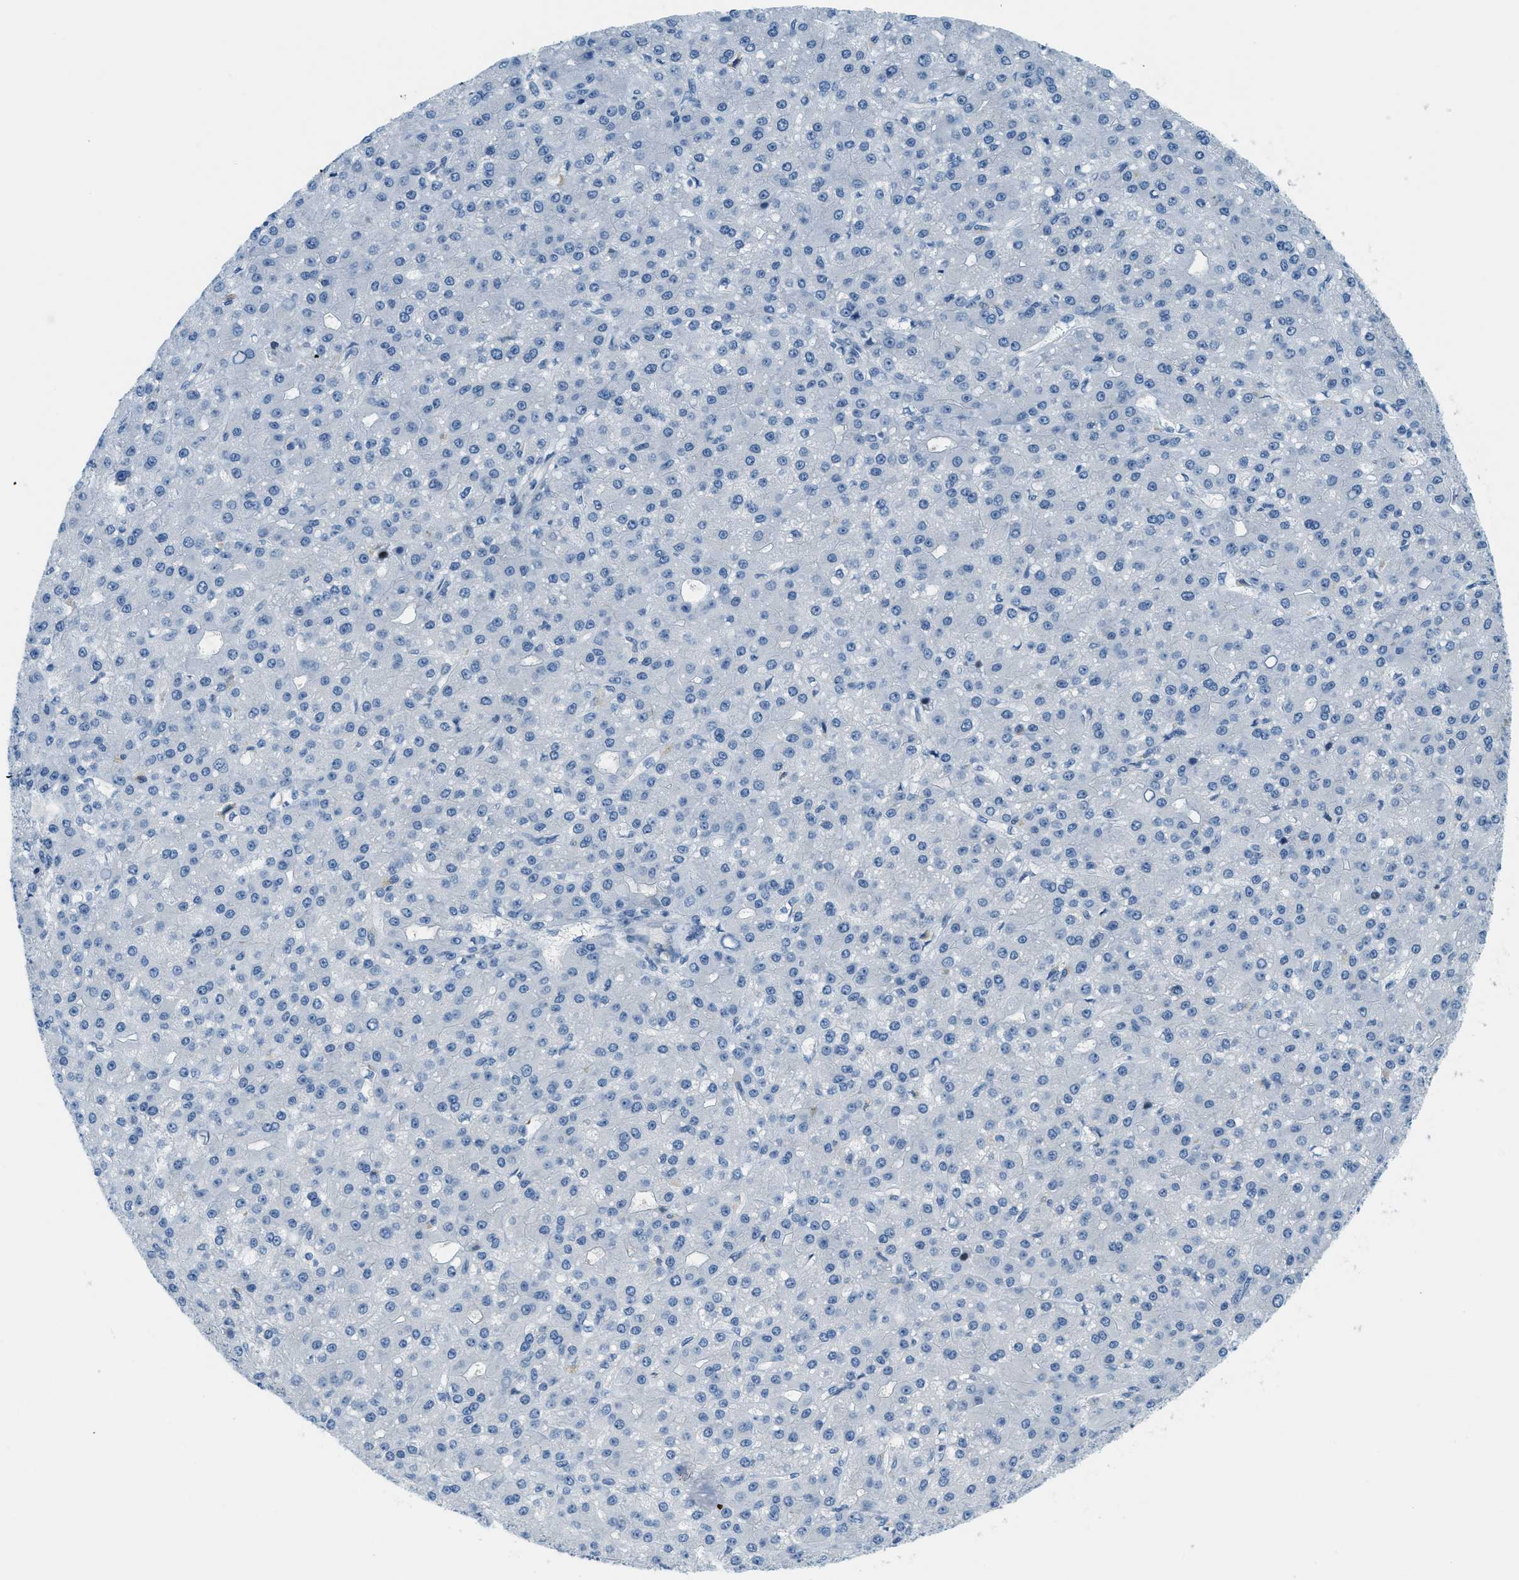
{"staining": {"intensity": "negative", "quantity": "none", "location": "none"}, "tissue": "liver cancer", "cell_type": "Tumor cells", "image_type": "cancer", "snomed": [{"axis": "morphology", "description": "Carcinoma, Hepatocellular, NOS"}, {"axis": "topography", "description": "Liver"}], "caption": "Liver cancer (hepatocellular carcinoma) was stained to show a protein in brown. There is no significant positivity in tumor cells.", "gene": "CYP4X1", "patient": {"sex": "male", "age": 67}}